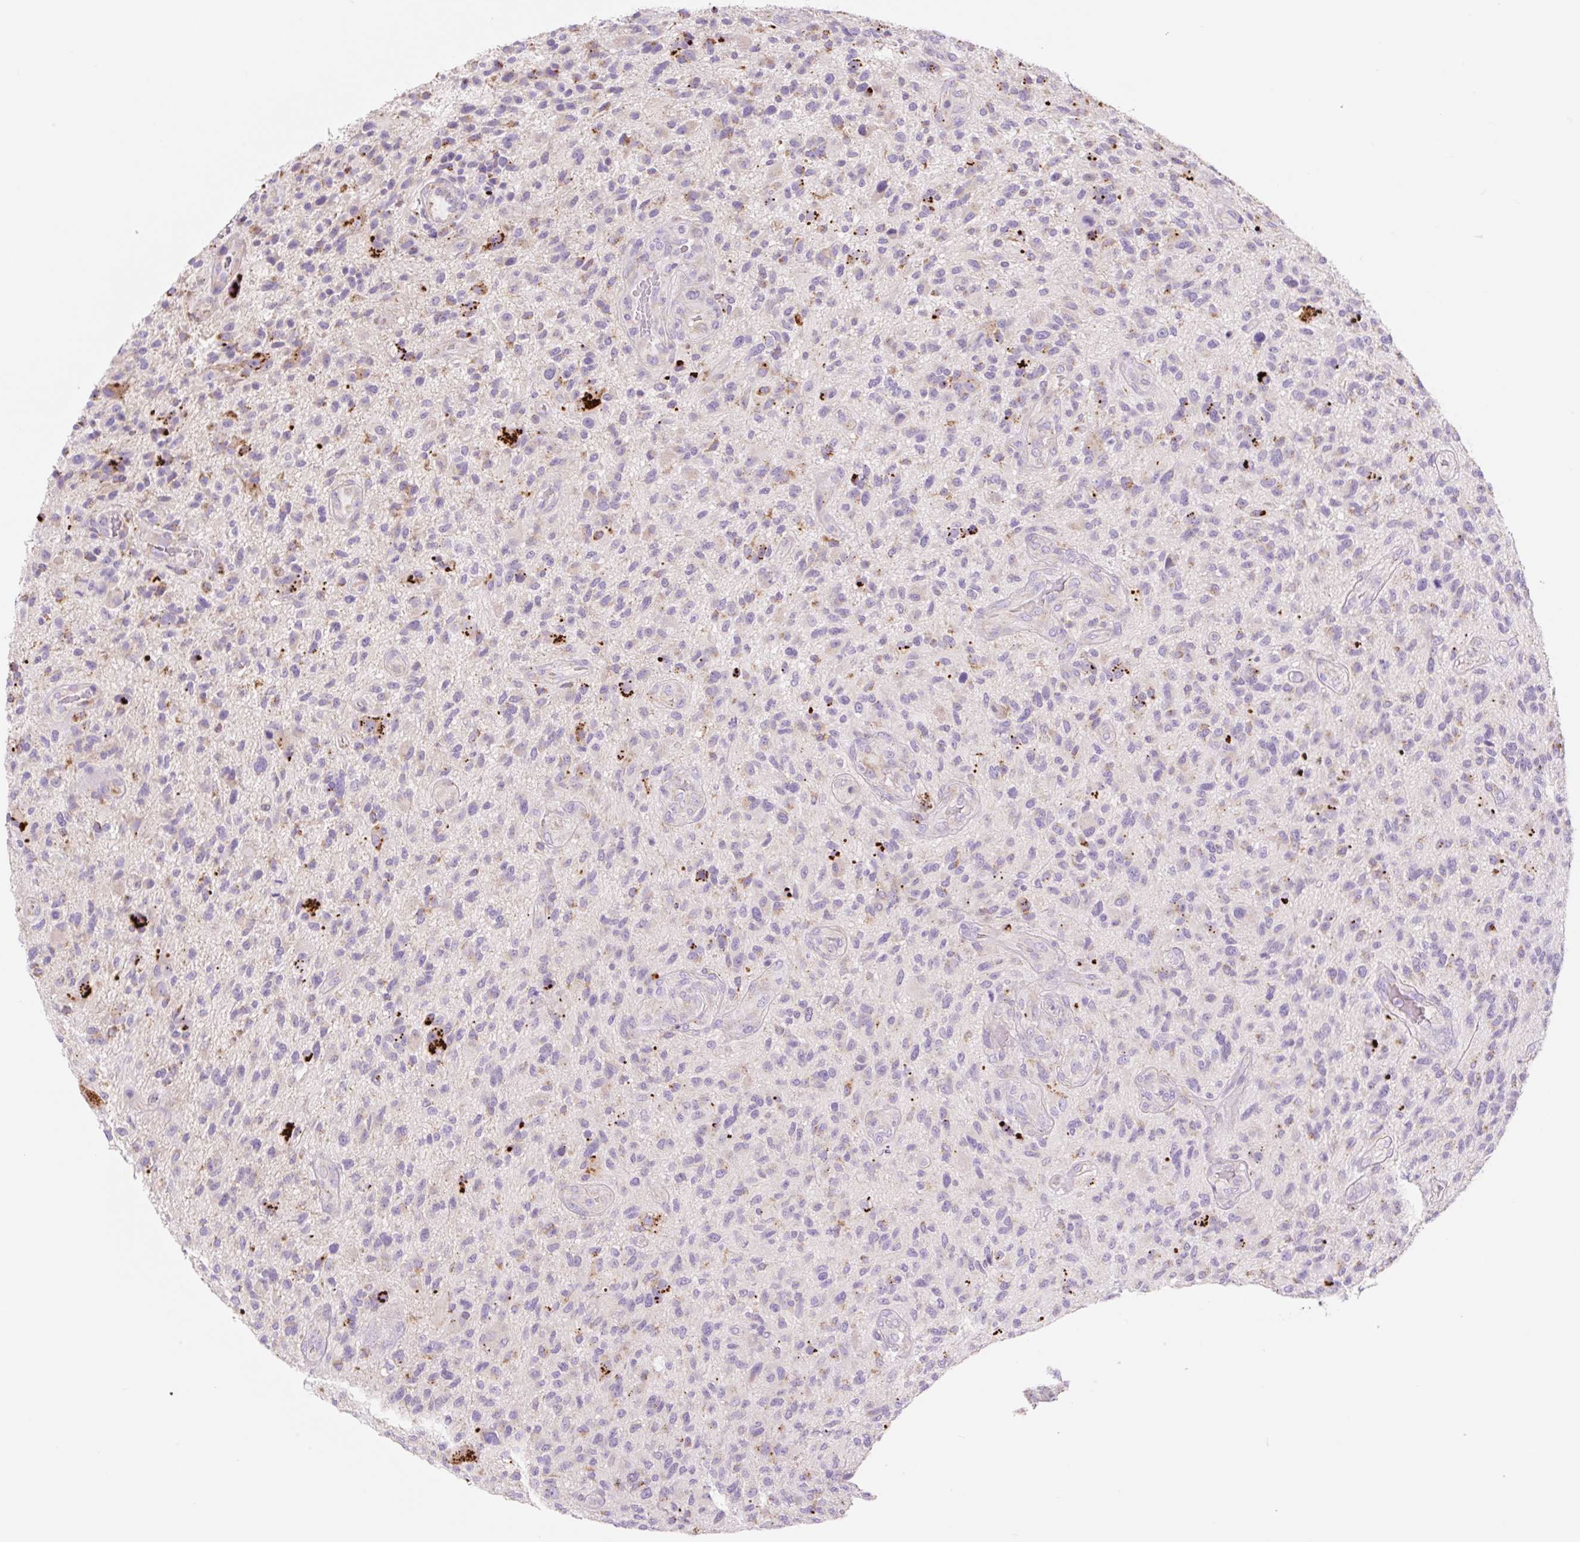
{"staining": {"intensity": "negative", "quantity": "none", "location": "none"}, "tissue": "glioma", "cell_type": "Tumor cells", "image_type": "cancer", "snomed": [{"axis": "morphology", "description": "Glioma, malignant, High grade"}, {"axis": "topography", "description": "Brain"}], "caption": "Protein analysis of glioma reveals no significant staining in tumor cells. (DAB (3,3'-diaminobenzidine) IHC, high magnification).", "gene": "CLEC3A", "patient": {"sex": "male", "age": 47}}